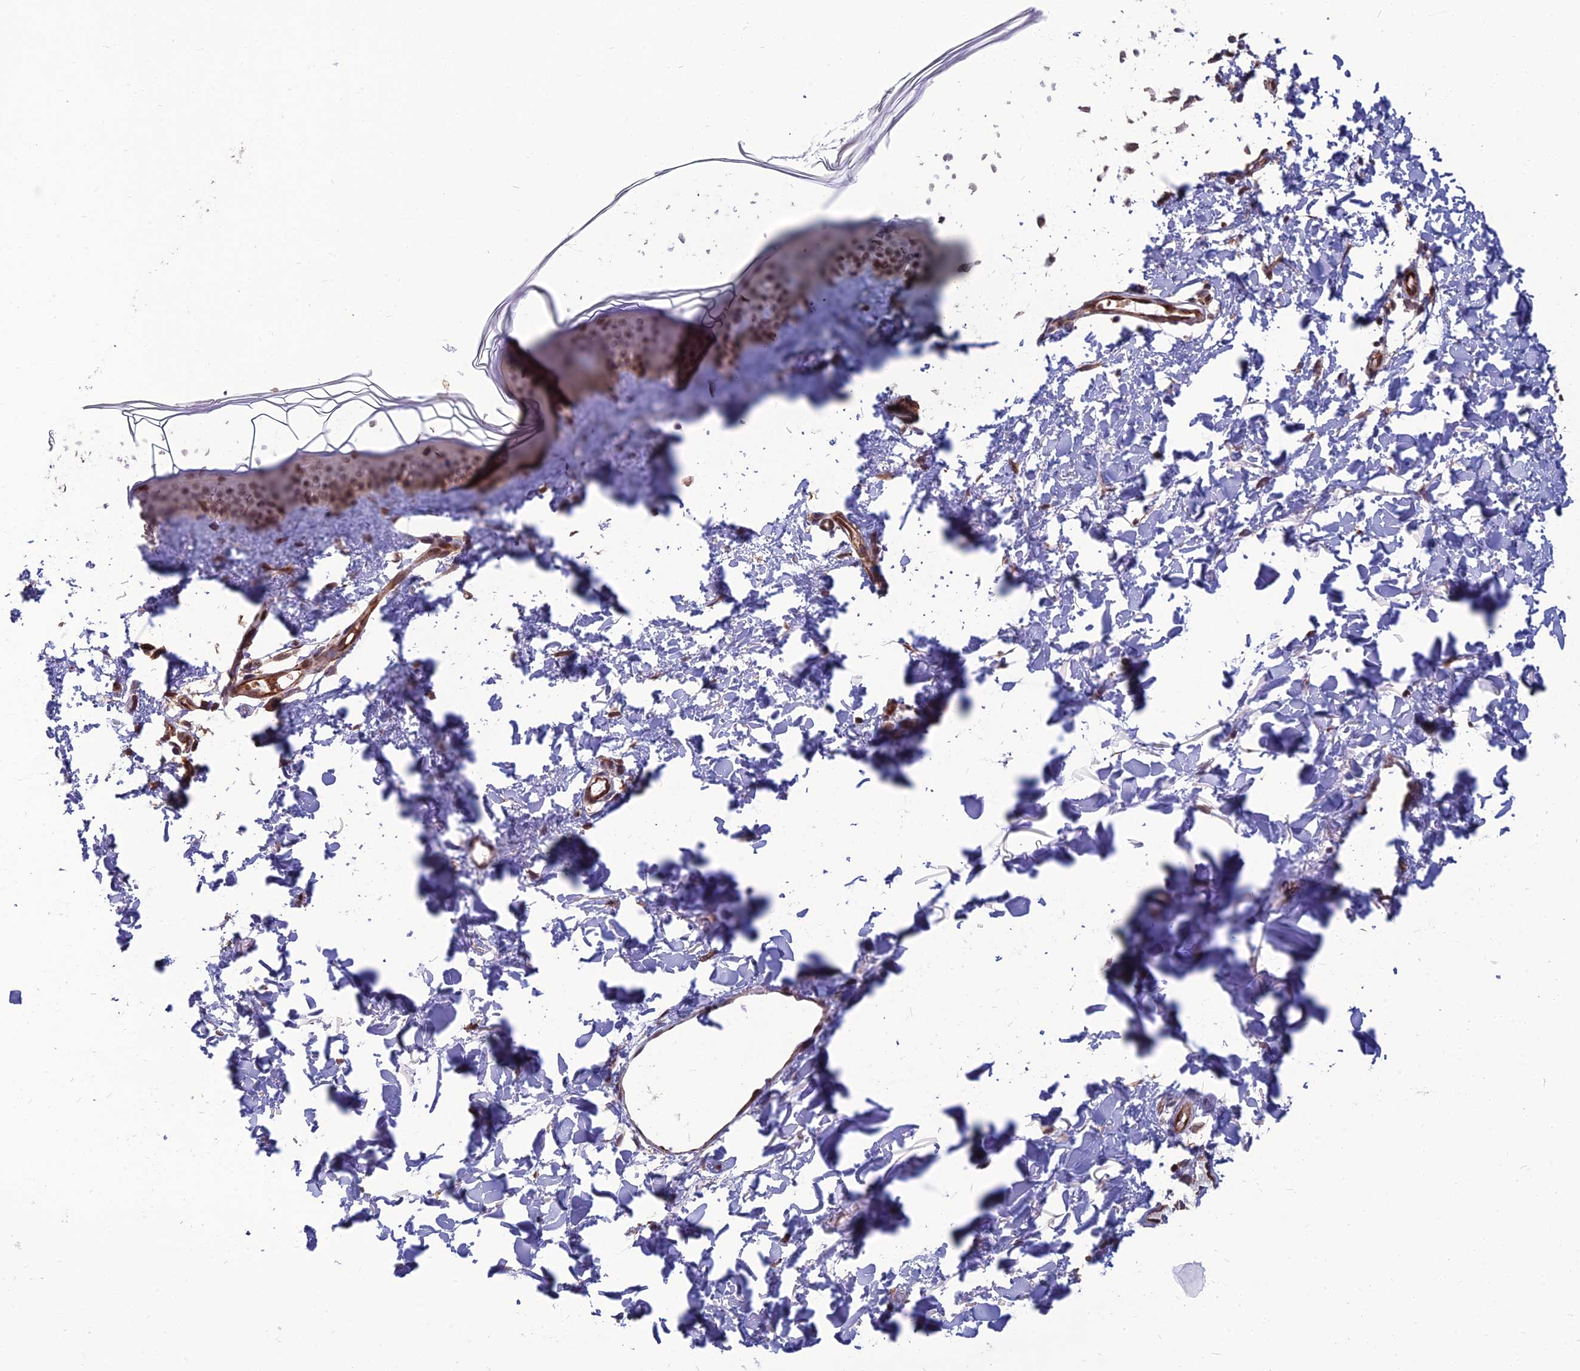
{"staining": {"intensity": "moderate", "quantity": ">75%", "location": "cytoplasmic/membranous,nuclear"}, "tissue": "skin", "cell_type": "Fibroblasts", "image_type": "normal", "snomed": [{"axis": "morphology", "description": "Normal tissue, NOS"}, {"axis": "topography", "description": "Skin"}], "caption": "Immunohistochemical staining of unremarkable human skin shows moderate cytoplasmic/membranous,nuclear protein expression in approximately >75% of fibroblasts. (IHC, brightfield microscopy, high magnification).", "gene": "NR4A3", "patient": {"sex": "female", "age": 58}}